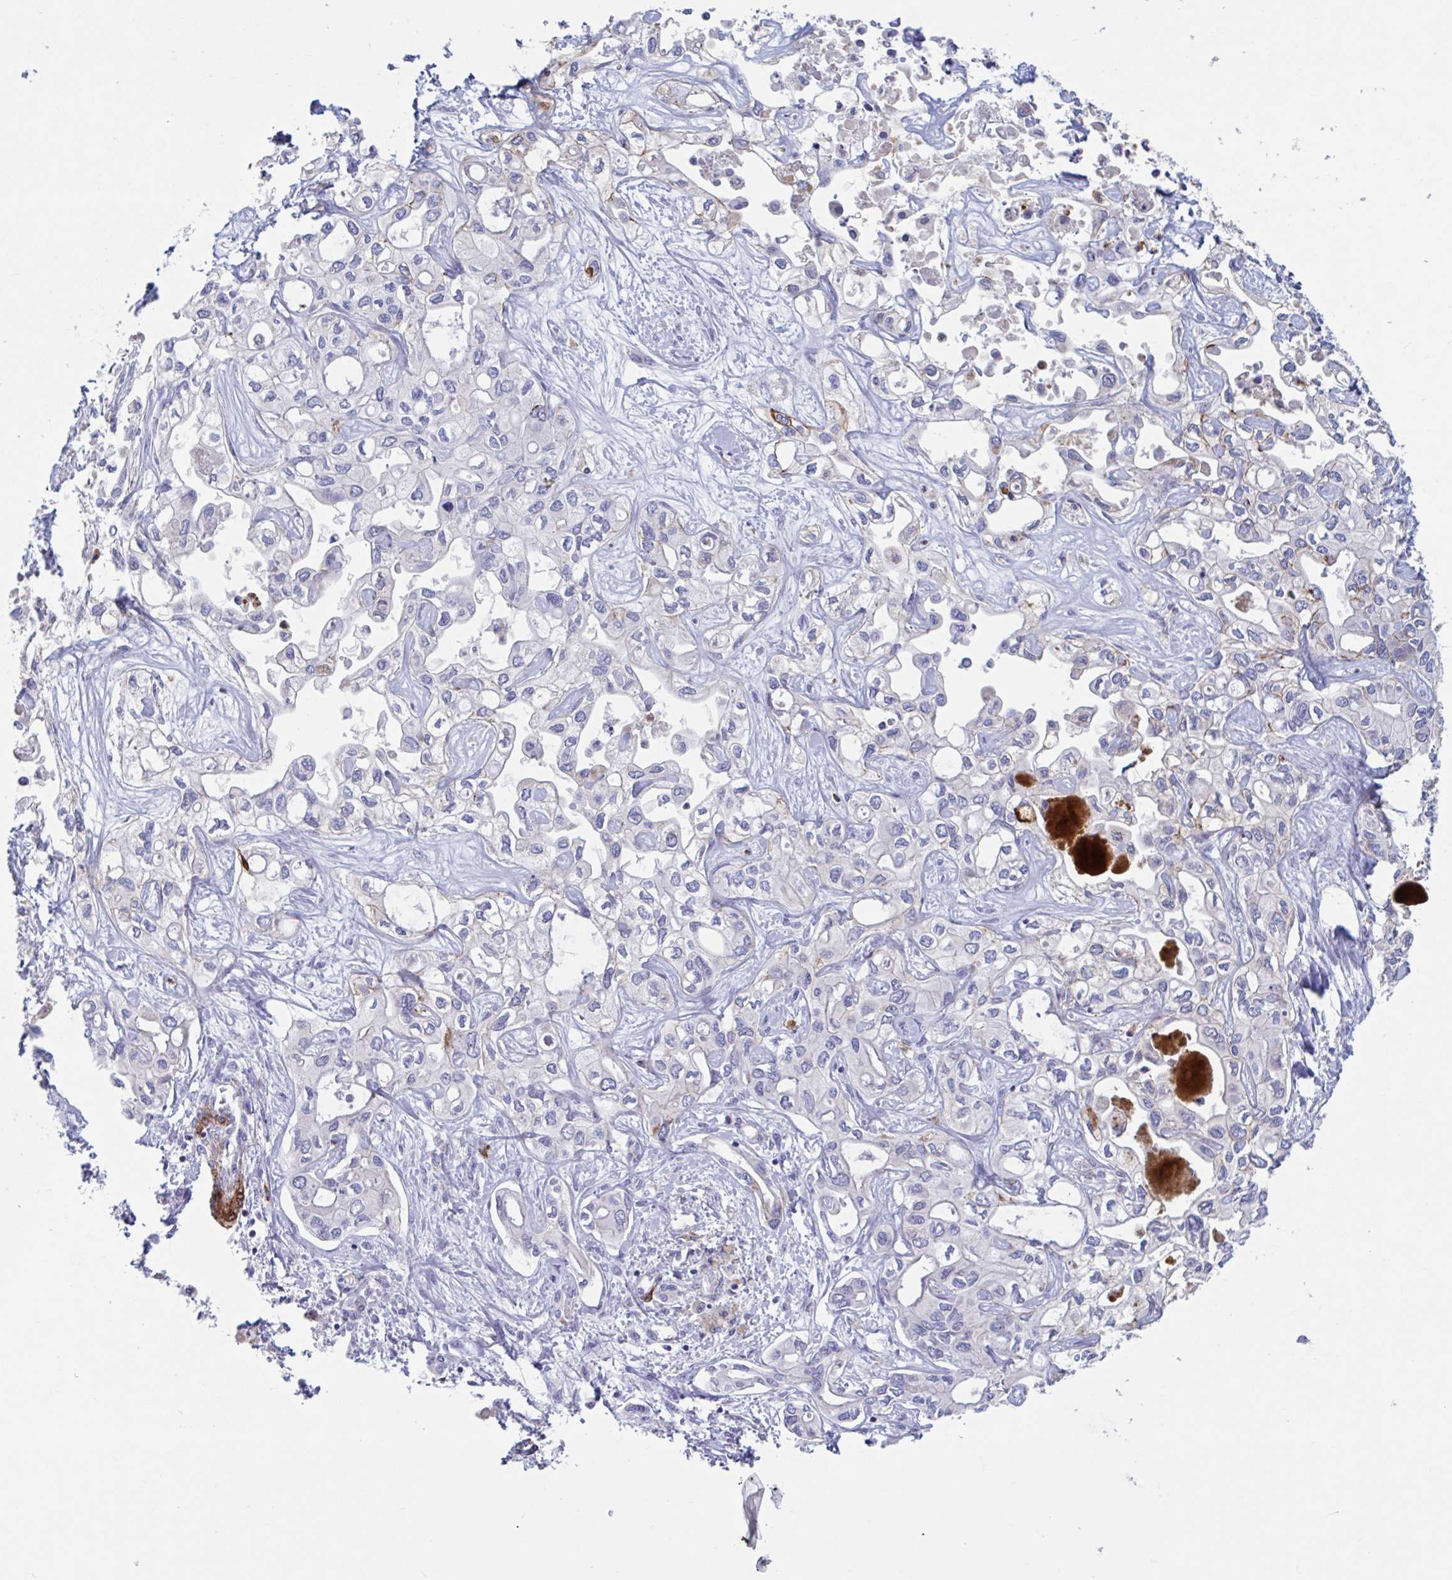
{"staining": {"intensity": "negative", "quantity": "none", "location": "none"}, "tissue": "liver cancer", "cell_type": "Tumor cells", "image_type": "cancer", "snomed": [{"axis": "morphology", "description": "Cholangiocarcinoma"}, {"axis": "topography", "description": "Liver"}], "caption": "Liver cancer (cholangiocarcinoma) was stained to show a protein in brown. There is no significant staining in tumor cells.", "gene": "ZNHIT2", "patient": {"sex": "female", "age": 64}}